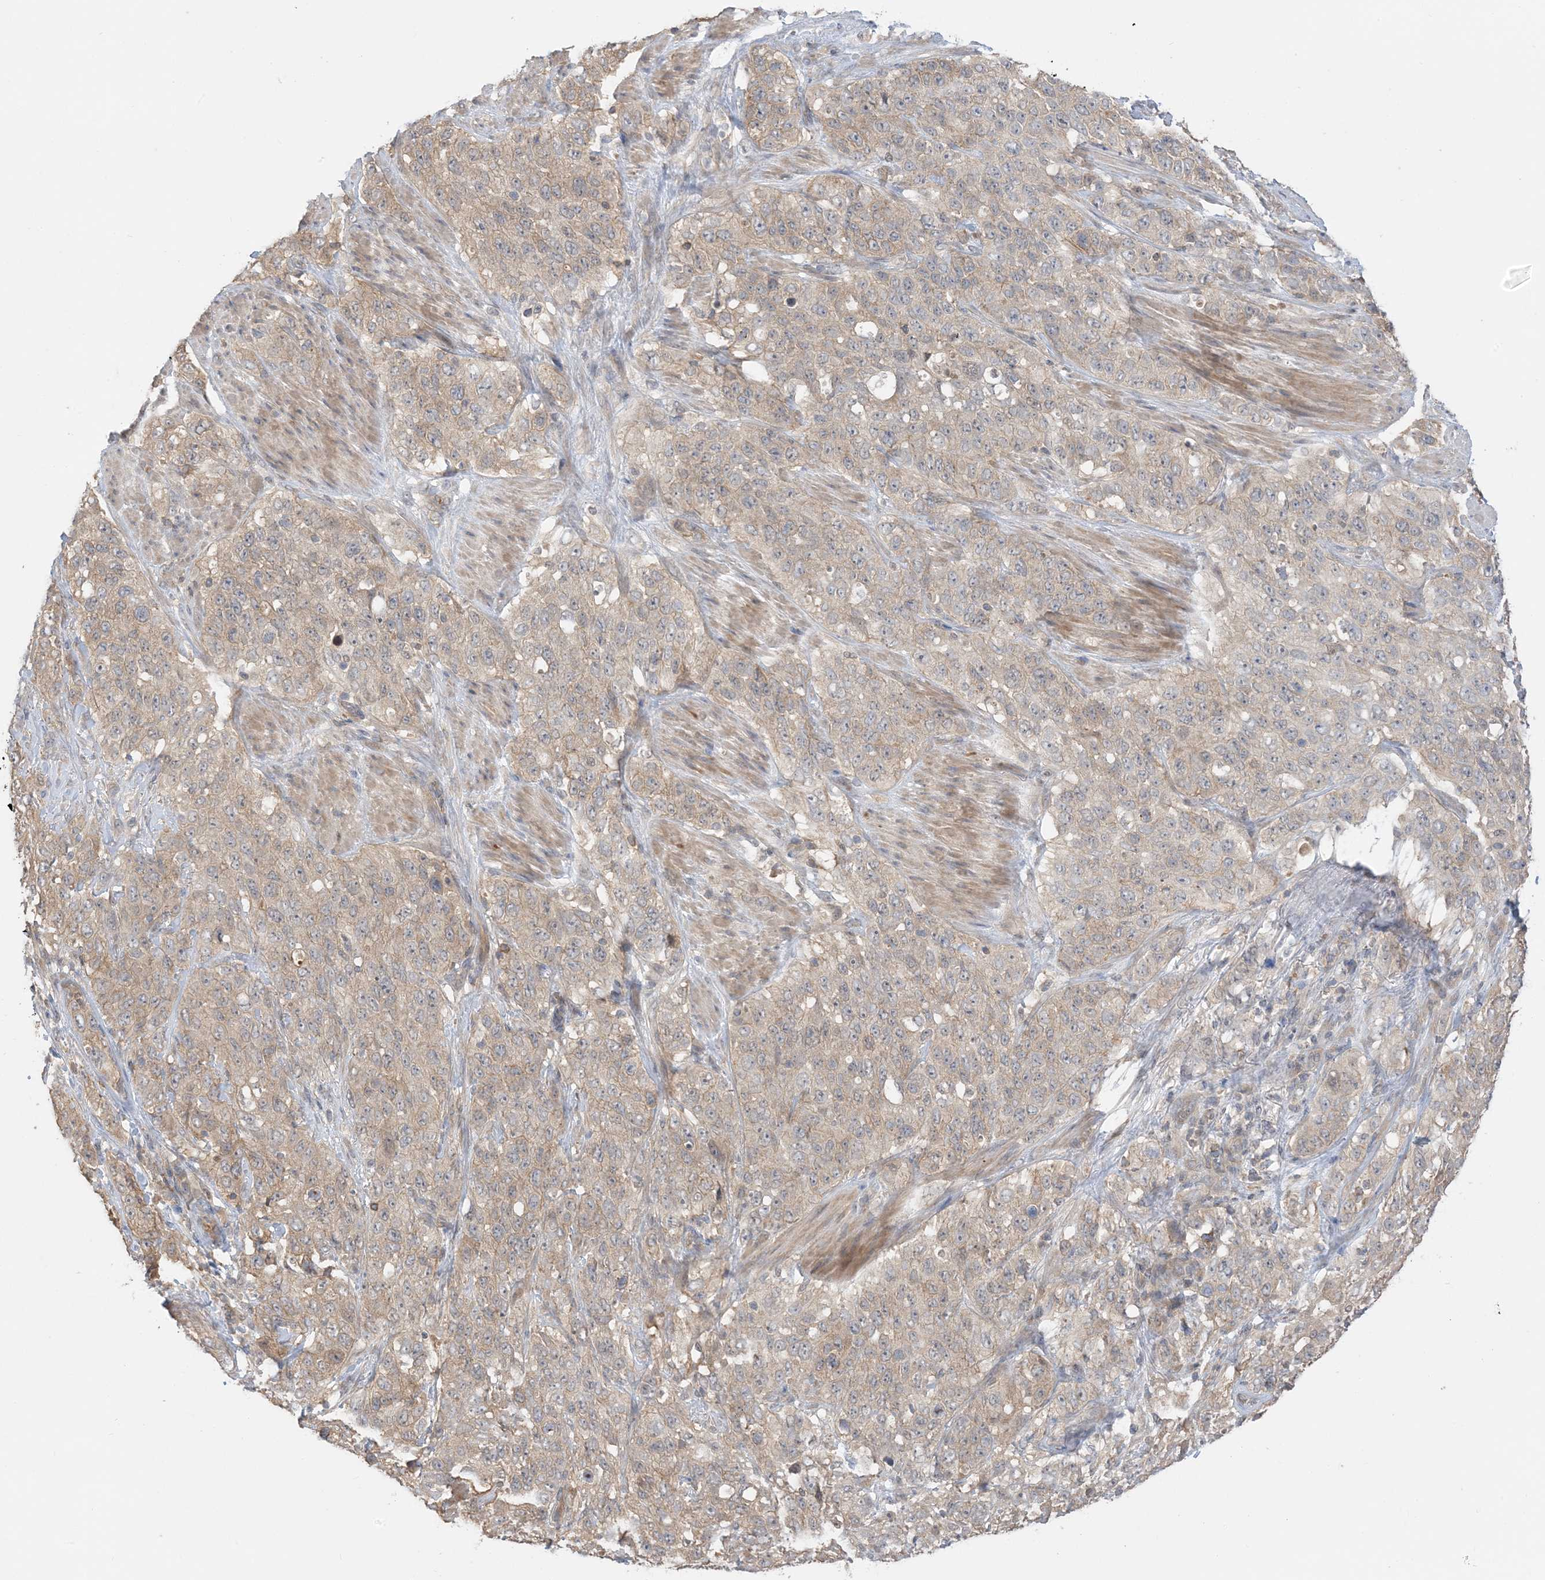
{"staining": {"intensity": "weak", "quantity": "25%-75%", "location": "cytoplasmic/membranous"}, "tissue": "stomach cancer", "cell_type": "Tumor cells", "image_type": "cancer", "snomed": [{"axis": "morphology", "description": "Adenocarcinoma, NOS"}, {"axis": "topography", "description": "Stomach"}], "caption": "Protein expression analysis of adenocarcinoma (stomach) reveals weak cytoplasmic/membranous staining in approximately 25%-75% of tumor cells.", "gene": "WDR26", "patient": {"sex": "male", "age": 48}}